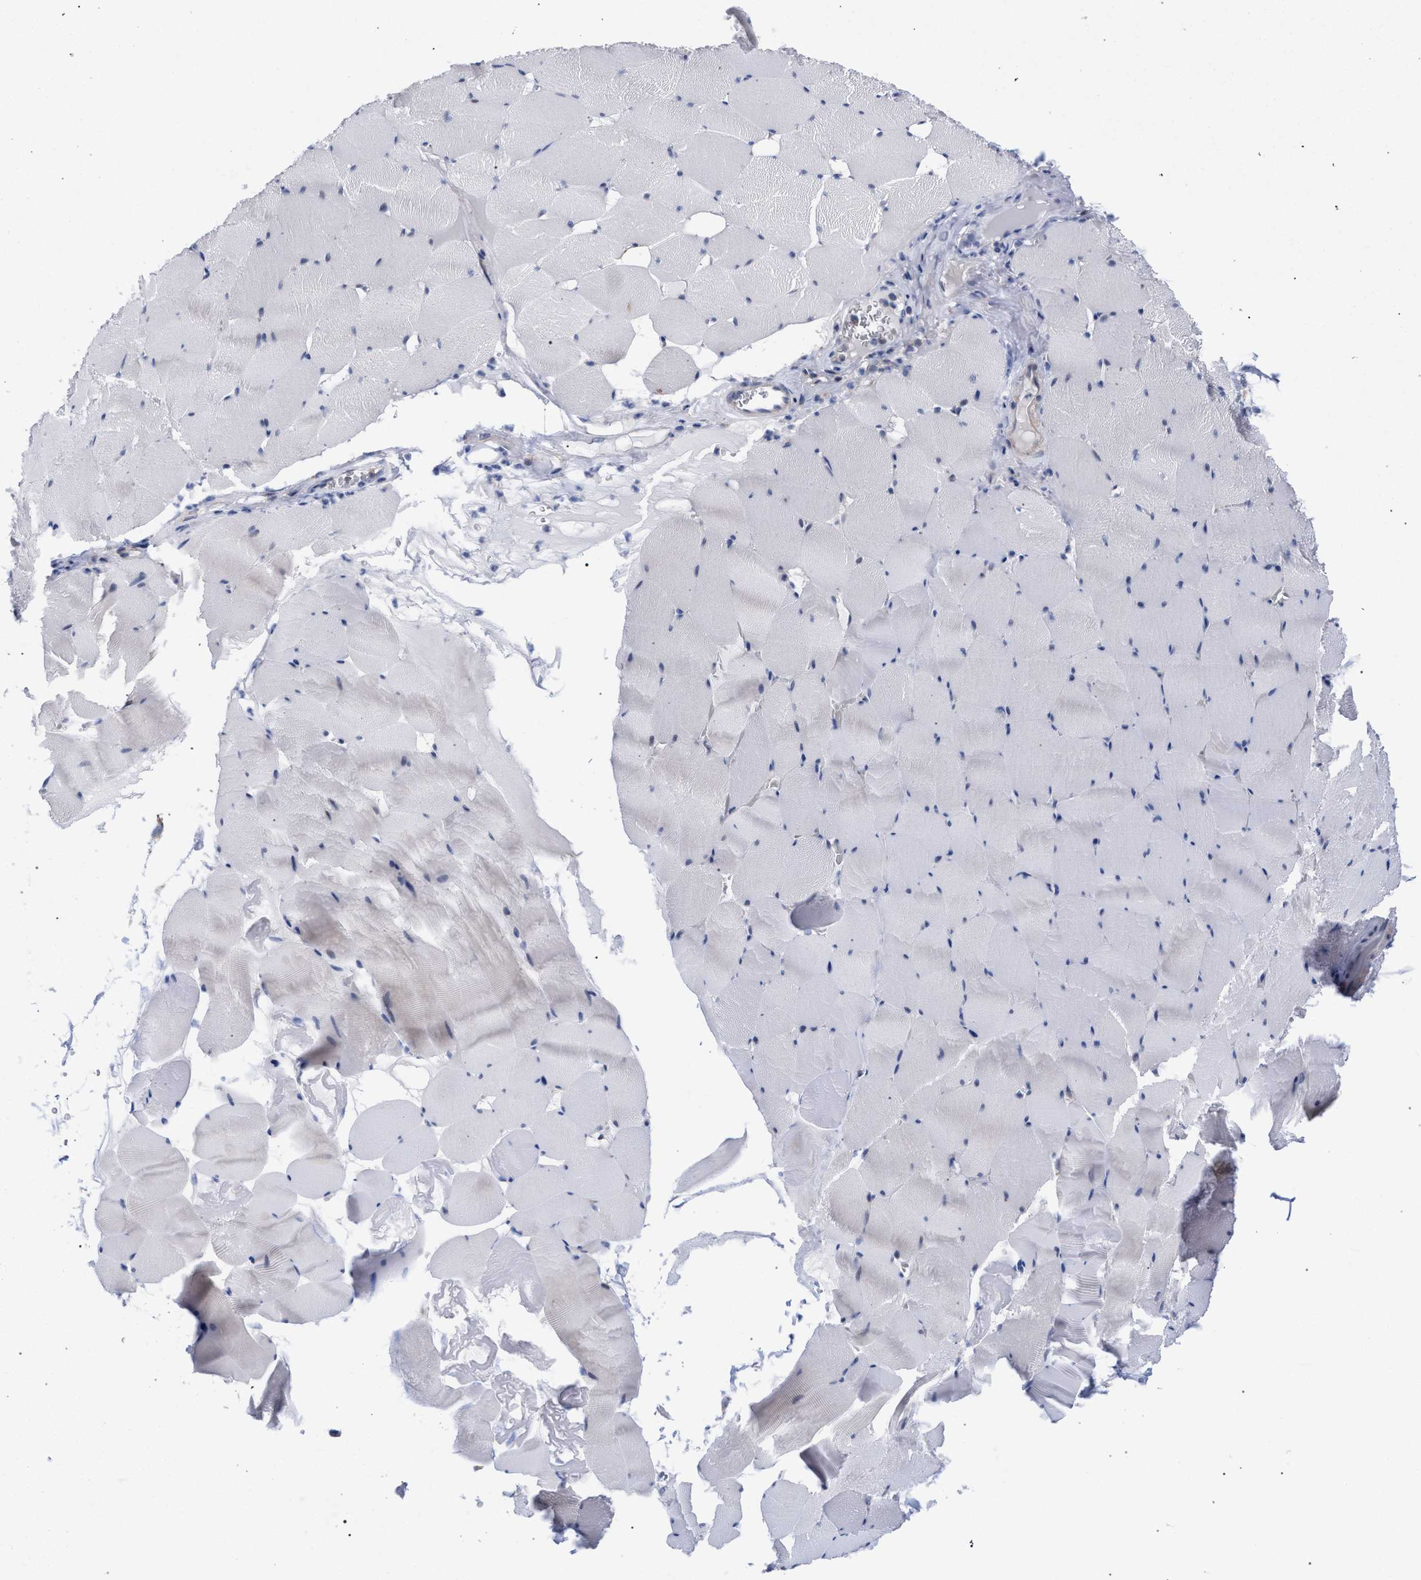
{"staining": {"intensity": "negative", "quantity": "none", "location": "none"}, "tissue": "skeletal muscle", "cell_type": "Myocytes", "image_type": "normal", "snomed": [{"axis": "morphology", "description": "Normal tissue, NOS"}, {"axis": "topography", "description": "Skeletal muscle"}], "caption": "Immunohistochemistry histopathology image of benign skeletal muscle stained for a protein (brown), which demonstrates no expression in myocytes. (DAB immunohistochemistry (IHC) with hematoxylin counter stain).", "gene": "FHOD3", "patient": {"sex": "male", "age": 62}}